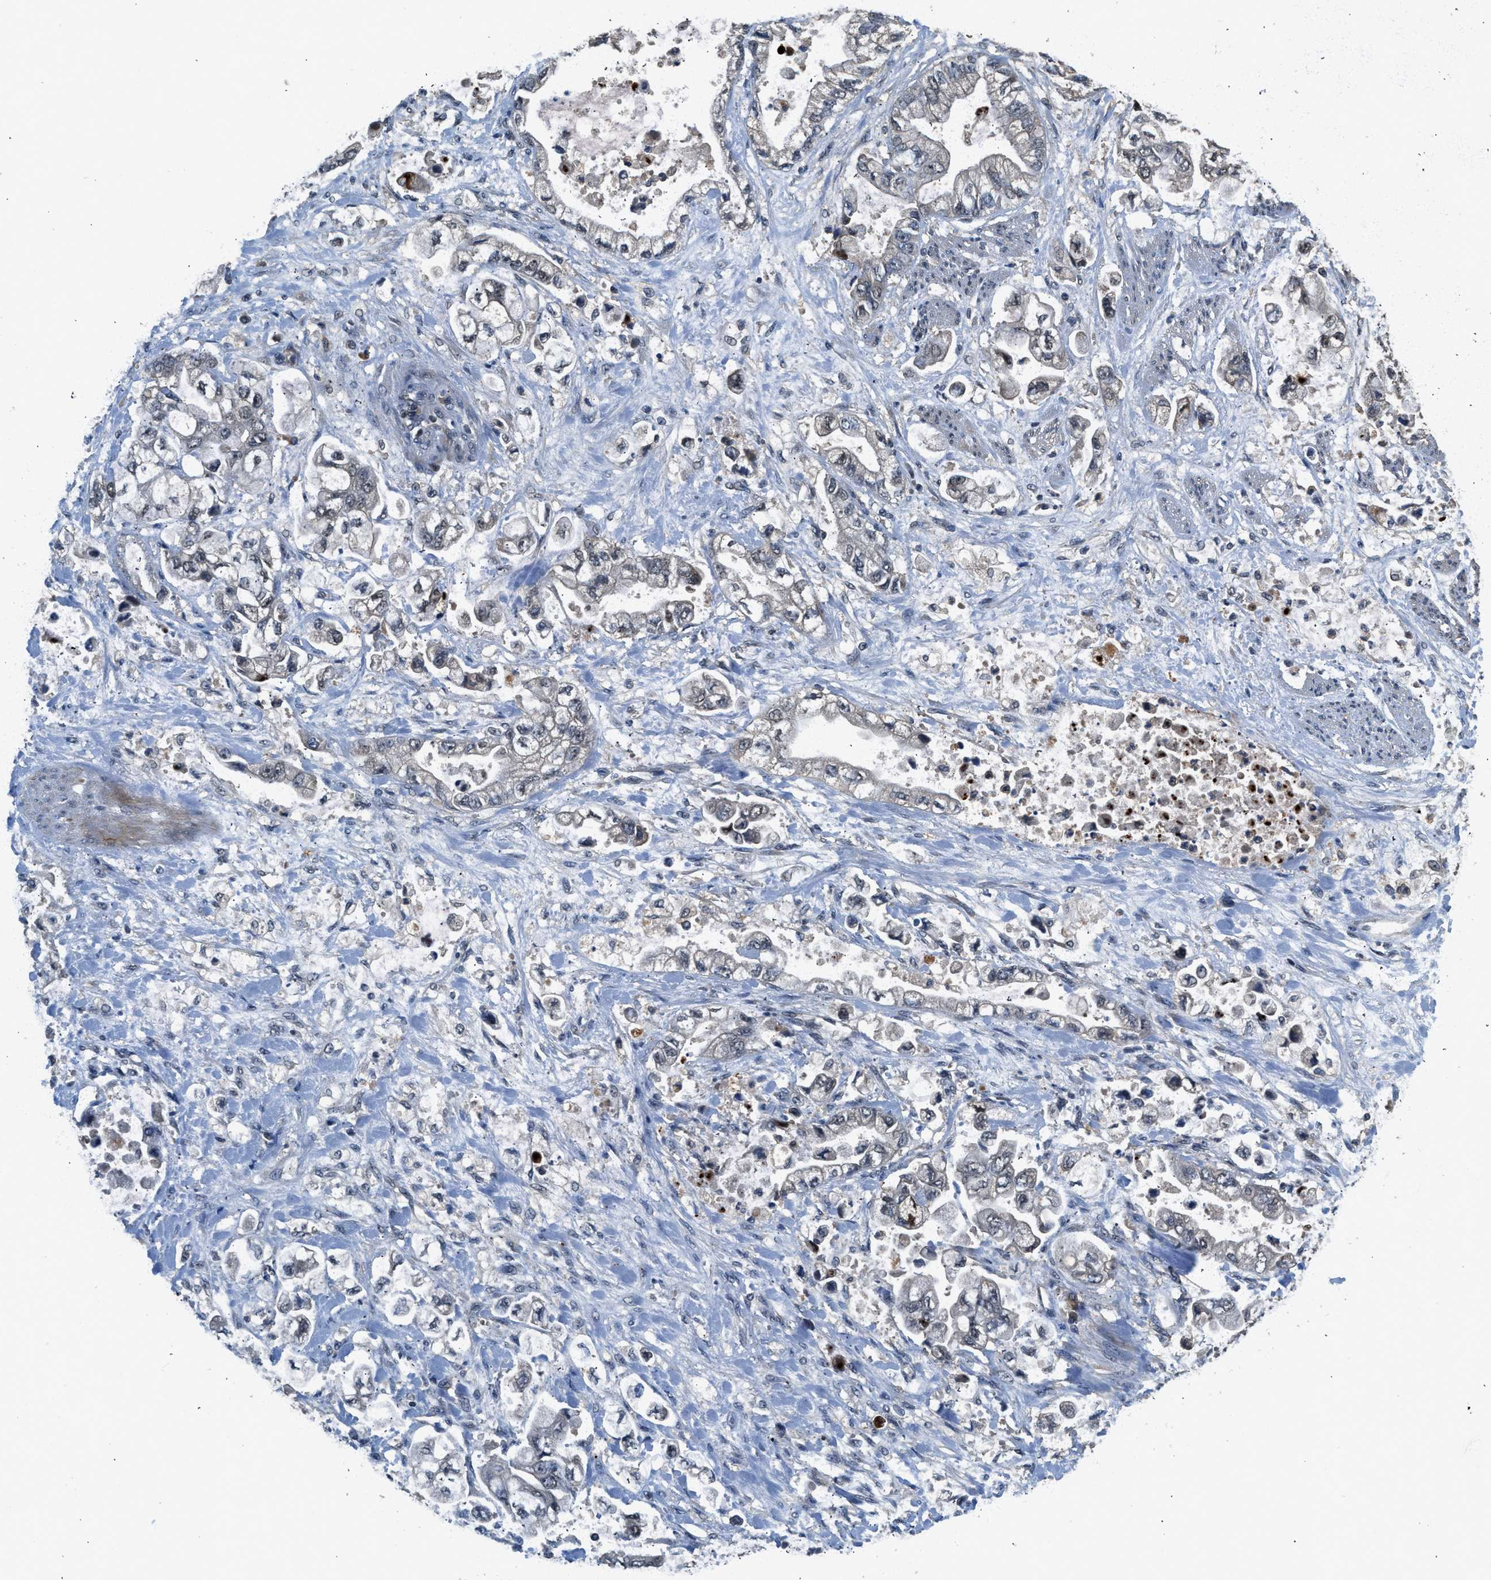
{"staining": {"intensity": "negative", "quantity": "none", "location": "none"}, "tissue": "stomach cancer", "cell_type": "Tumor cells", "image_type": "cancer", "snomed": [{"axis": "morphology", "description": "Normal tissue, NOS"}, {"axis": "morphology", "description": "Adenocarcinoma, NOS"}, {"axis": "topography", "description": "Stomach"}], "caption": "DAB (3,3'-diaminobenzidine) immunohistochemical staining of human stomach cancer (adenocarcinoma) exhibits no significant expression in tumor cells.", "gene": "SLC15A4", "patient": {"sex": "male", "age": 62}}